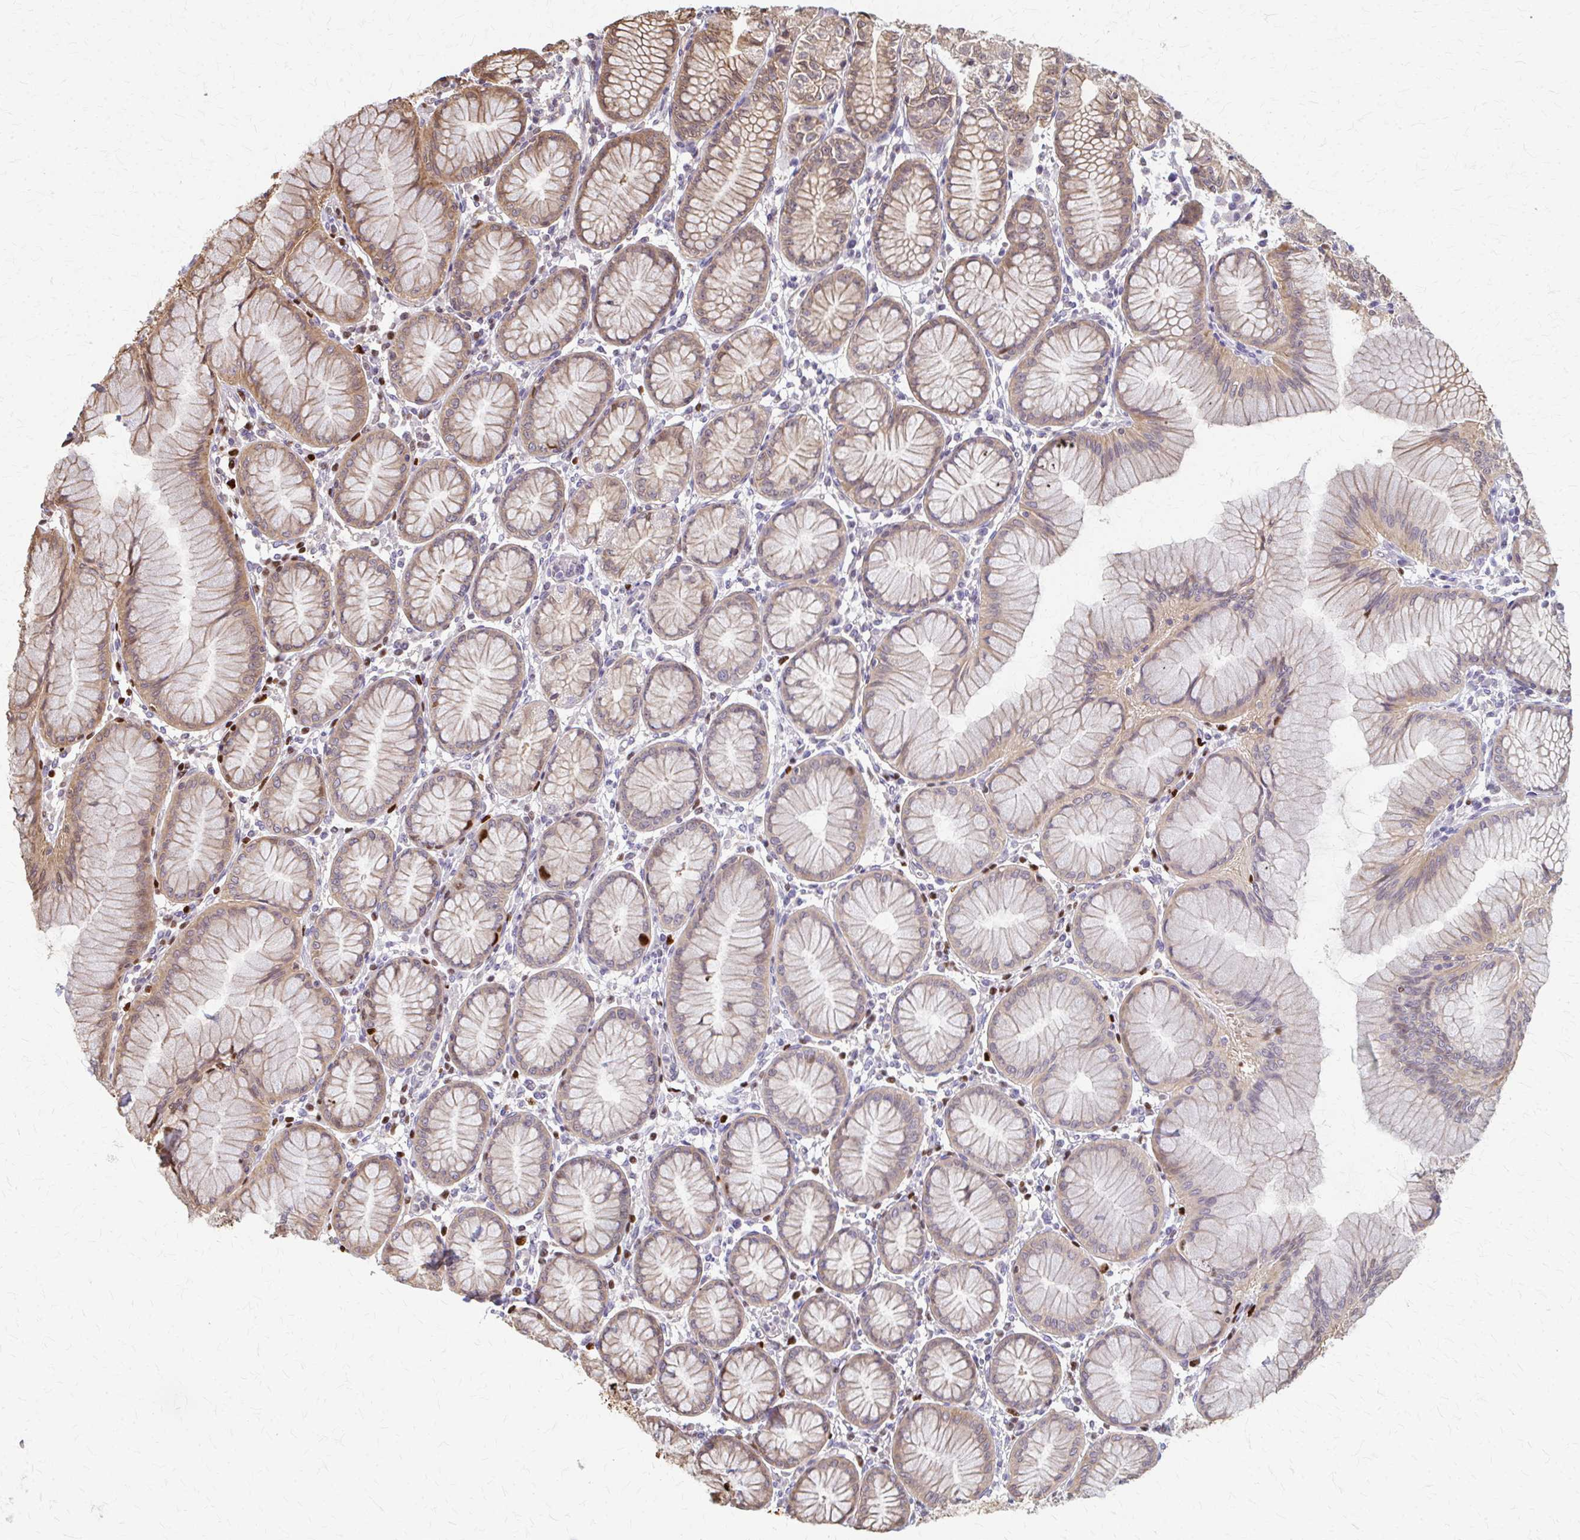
{"staining": {"intensity": "moderate", "quantity": "25%-75%", "location": "cytoplasmic/membranous,nuclear"}, "tissue": "stomach", "cell_type": "Glandular cells", "image_type": "normal", "snomed": [{"axis": "morphology", "description": "Normal tissue, NOS"}, {"axis": "topography", "description": "Stomach"}], "caption": "A photomicrograph of stomach stained for a protein demonstrates moderate cytoplasmic/membranous,nuclear brown staining in glandular cells. (Brightfield microscopy of DAB IHC at high magnification).", "gene": "RABGAP1L", "patient": {"sex": "female", "age": 57}}